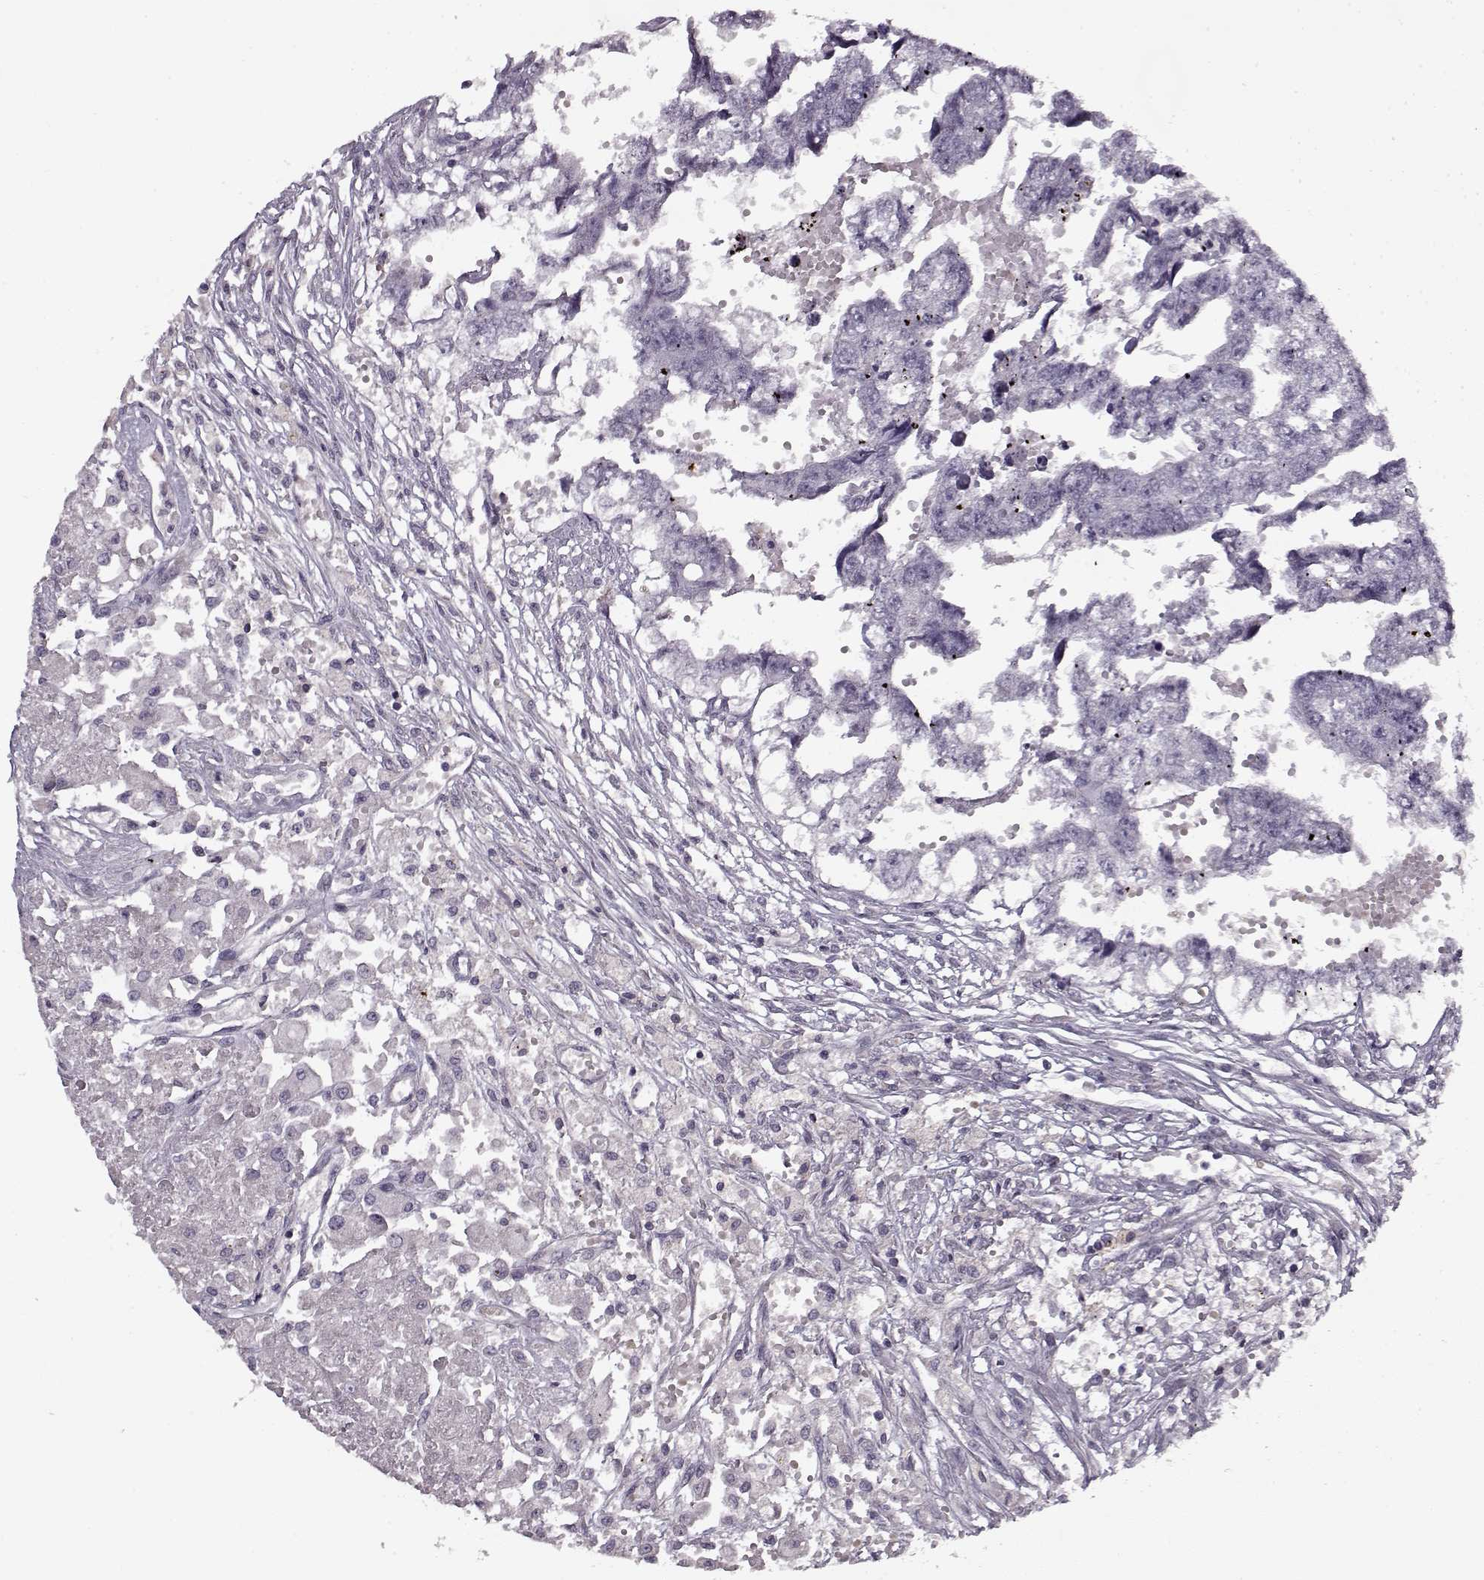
{"staining": {"intensity": "negative", "quantity": "none", "location": "none"}, "tissue": "testis cancer", "cell_type": "Tumor cells", "image_type": "cancer", "snomed": [{"axis": "morphology", "description": "Carcinoma, Embryonal, NOS"}, {"axis": "morphology", "description": "Teratoma, malignant, NOS"}, {"axis": "topography", "description": "Testis"}], "caption": "DAB (3,3'-diaminobenzidine) immunohistochemical staining of human testis cancer demonstrates no significant positivity in tumor cells.", "gene": "KRT9", "patient": {"sex": "male", "age": 44}}